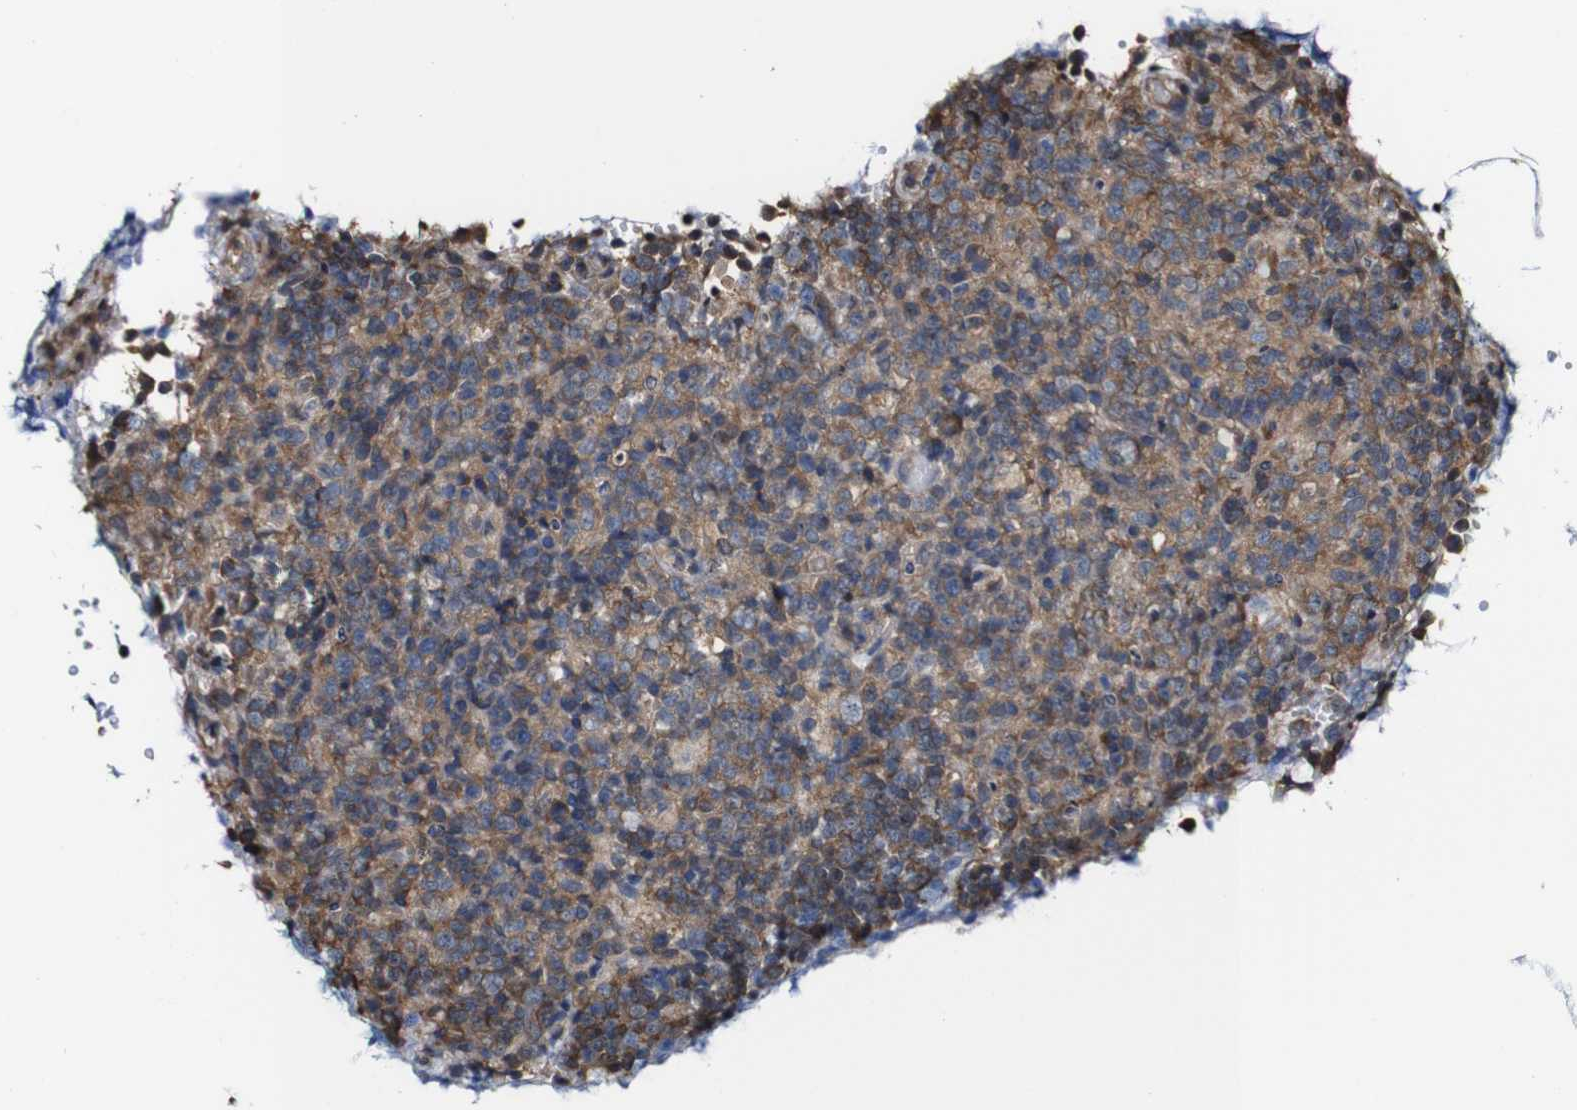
{"staining": {"intensity": "moderate", "quantity": ">75%", "location": "cytoplasmic/membranous"}, "tissue": "lymphoma", "cell_type": "Tumor cells", "image_type": "cancer", "snomed": [{"axis": "morphology", "description": "Malignant lymphoma, non-Hodgkin's type, High grade"}, {"axis": "topography", "description": "Lymph node"}], "caption": "The image displays immunohistochemical staining of lymphoma. There is moderate cytoplasmic/membranous staining is present in about >75% of tumor cells.", "gene": "PTPRR", "patient": {"sex": "female", "age": 76}}